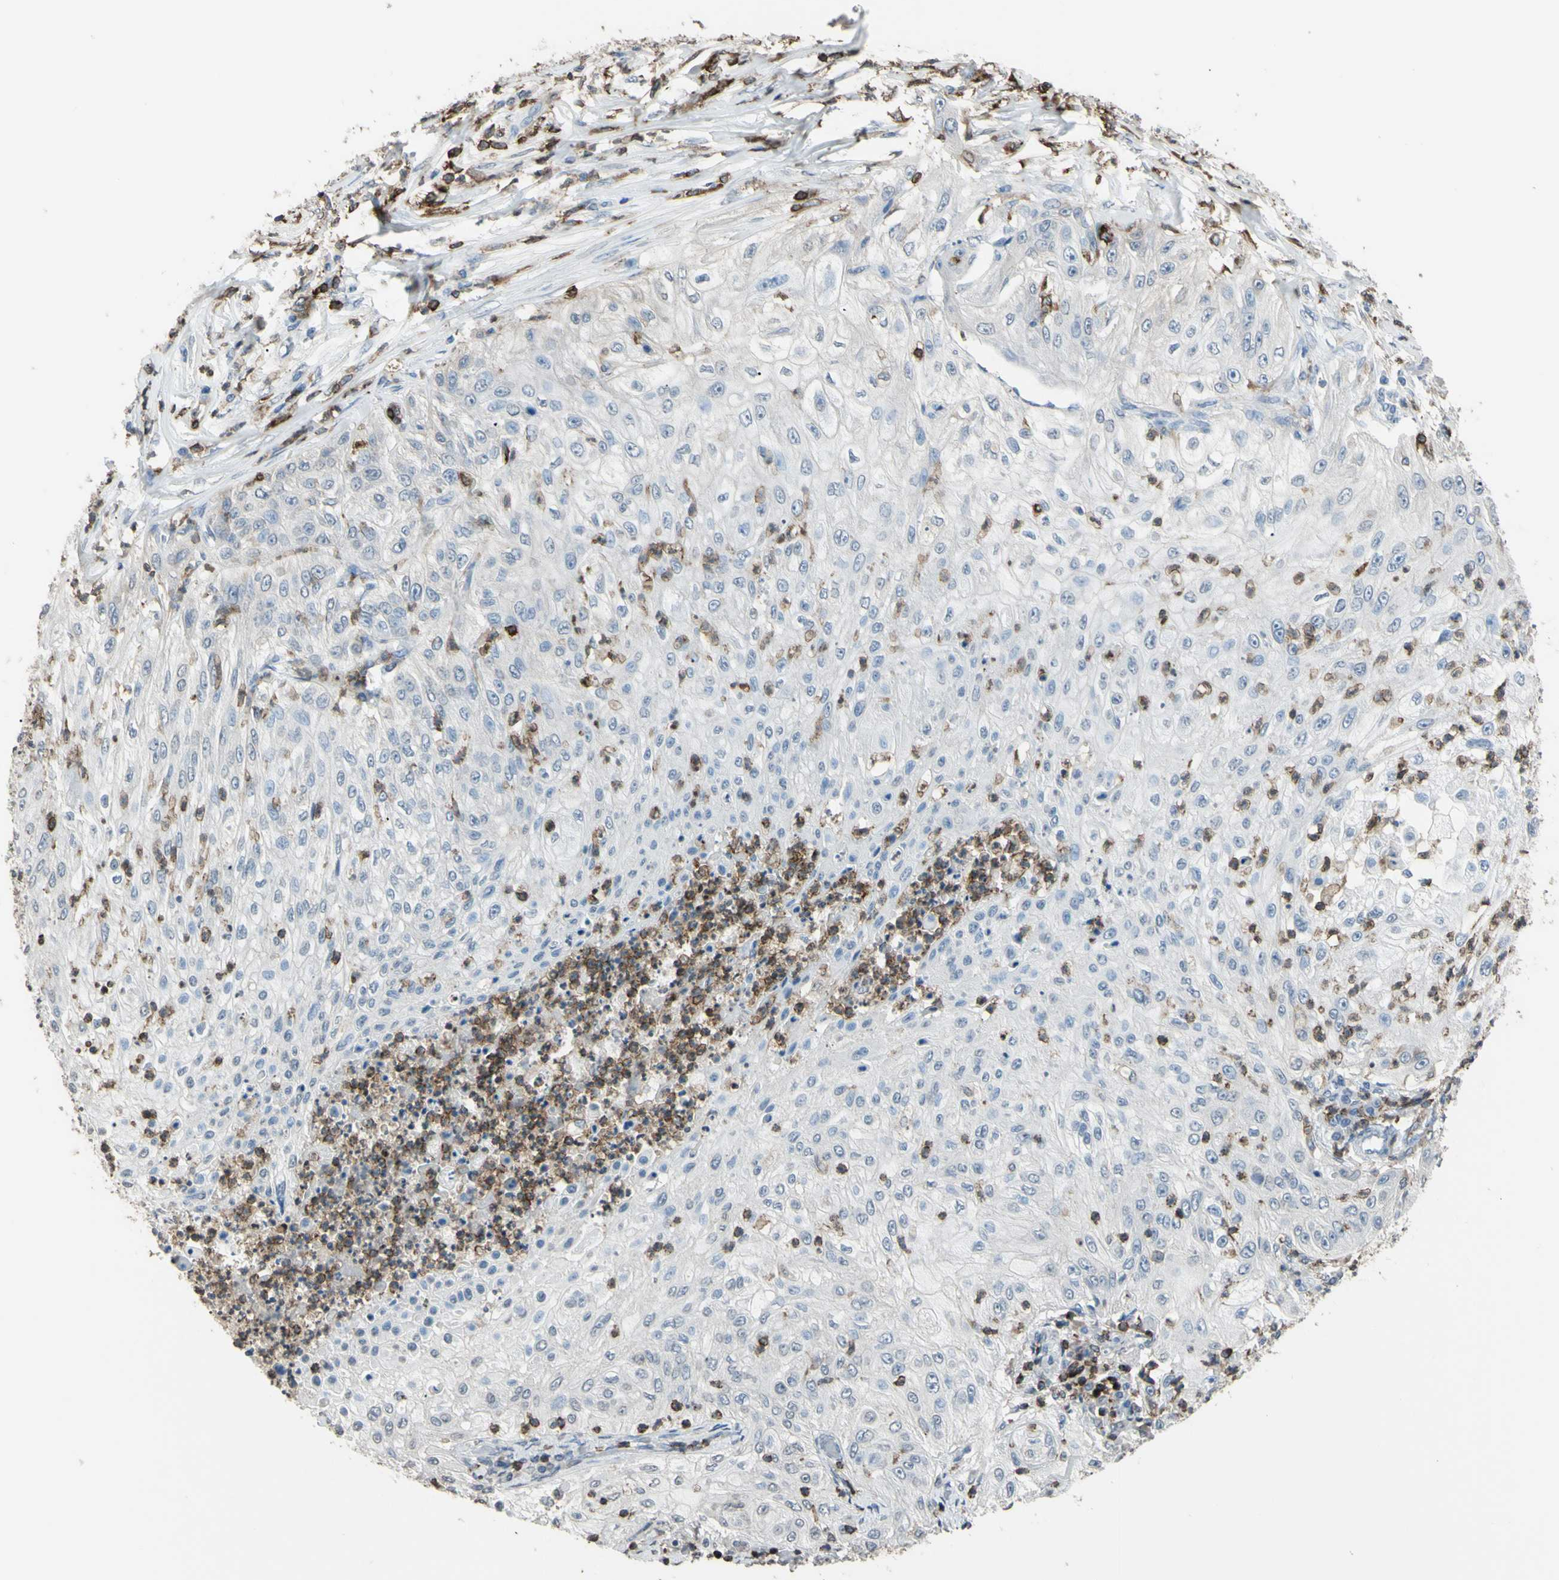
{"staining": {"intensity": "negative", "quantity": "none", "location": "none"}, "tissue": "lung cancer", "cell_type": "Tumor cells", "image_type": "cancer", "snomed": [{"axis": "morphology", "description": "Inflammation, NOS"}, {"axis": "morphology", "description": "Squamous cell carcinoma, NOS"}, {"axis": "topography", "description": "Lymph node"}, {"axis": "topography", "description": "Soft tissue"}, {"axis": "topography", "description": "Lung"}], "caption": "Immunohistochemical staining of squamous cell carcinoma (lung) shows no significant expression in tumor cells.", "gene": "PSTPIP1", "patient": {"sex": "male", "age": 66}}